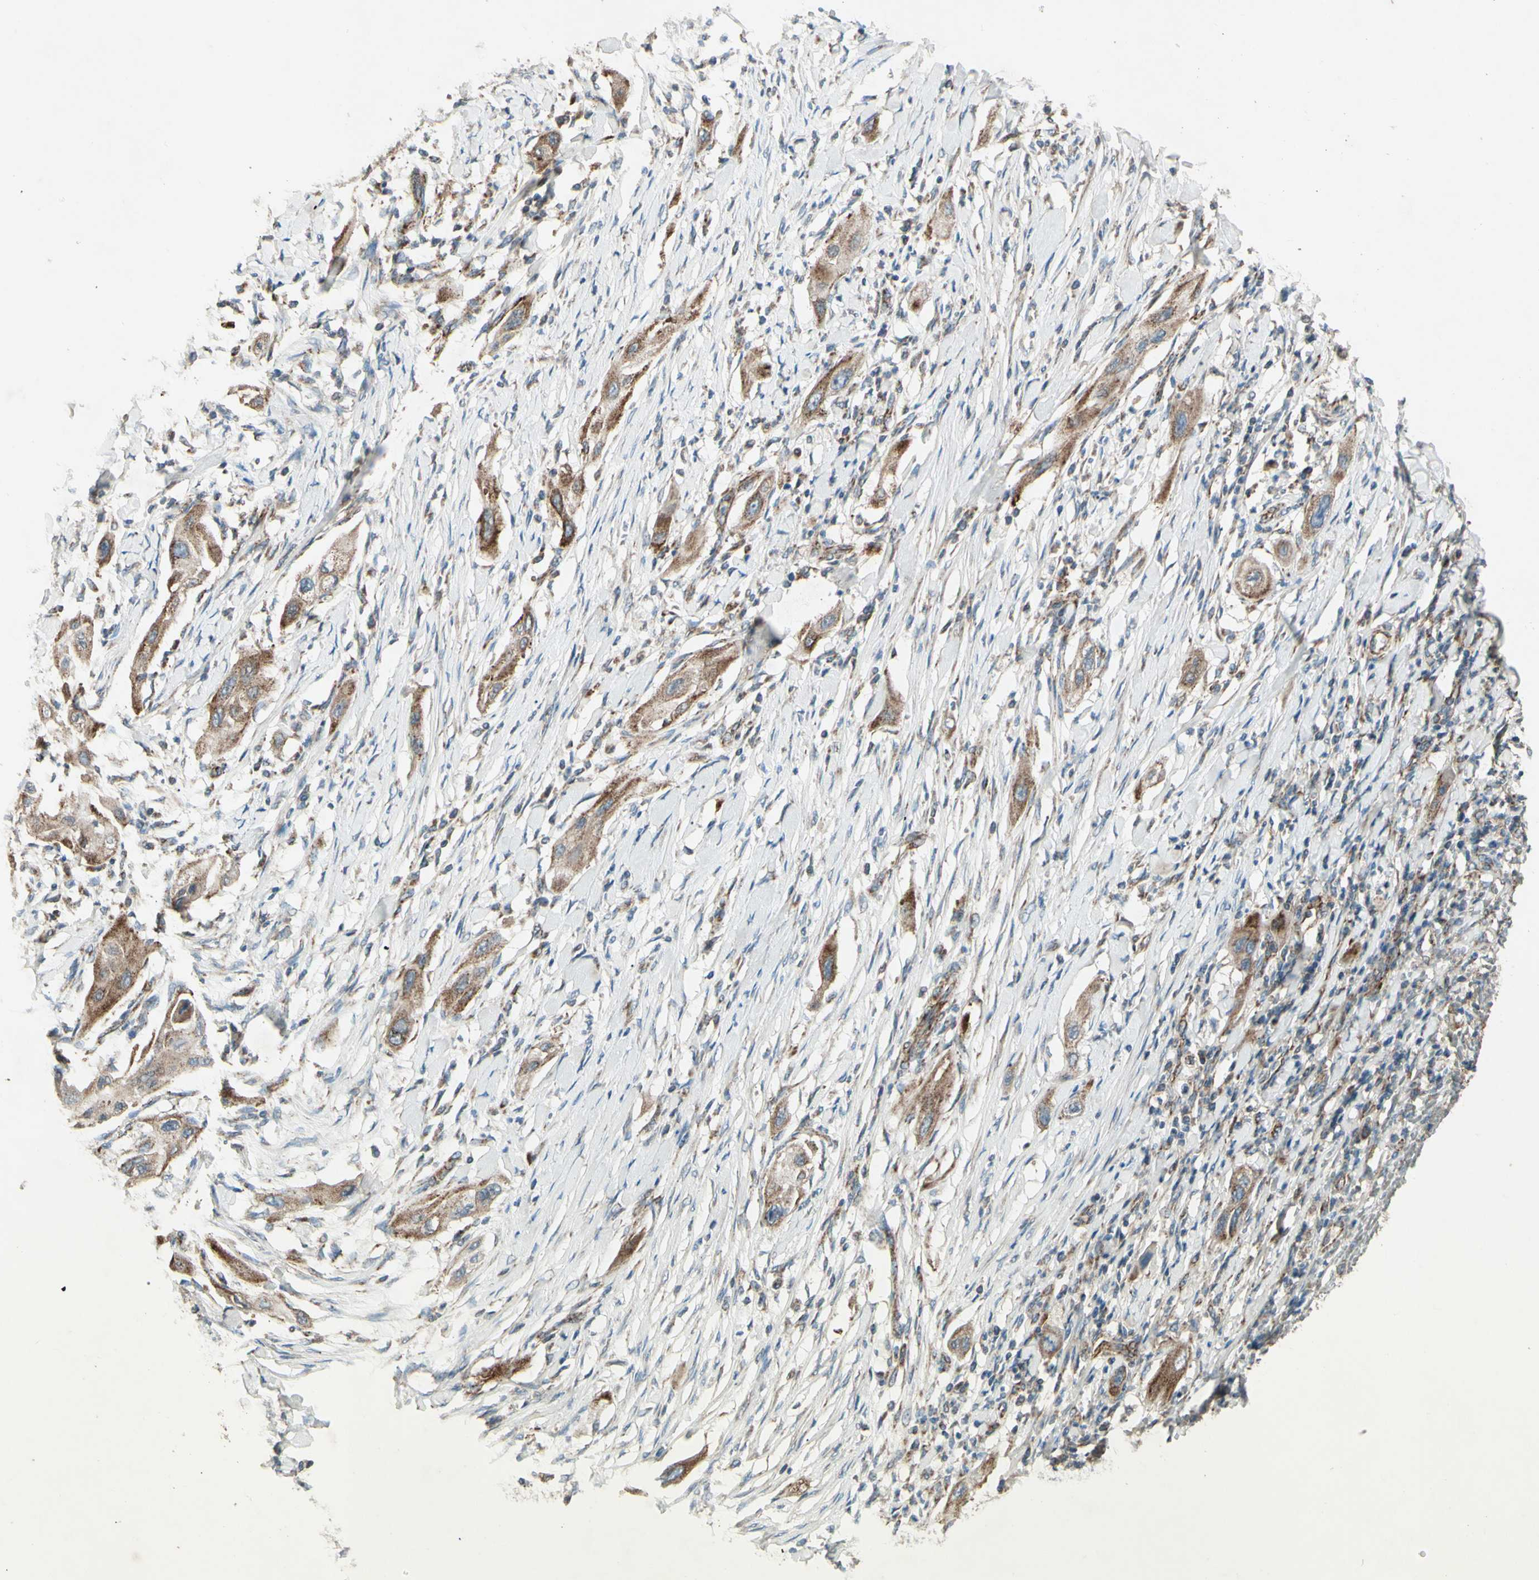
{"staining": {"intensity": "moderate", "quantity": ">75%", "location": "cytoplasmic/membranous"}, "tissue": "lung cancer", "cell_type": "Tumor cells", "image_type": "cancer", "snomed": [{"axis": "morphology", "description": "Squamous cell carcinoma, NOS"}, {"axis": "topography", "description": "Lung"}], "caption": "This is a histology image of immunohistochemistry staining of lung cancer, which shows moderate positivity in the cytoplasmic/membranous of tumor cells.", "gene": "RHOT1", "patient": {"sex": "female", "age": 47}}